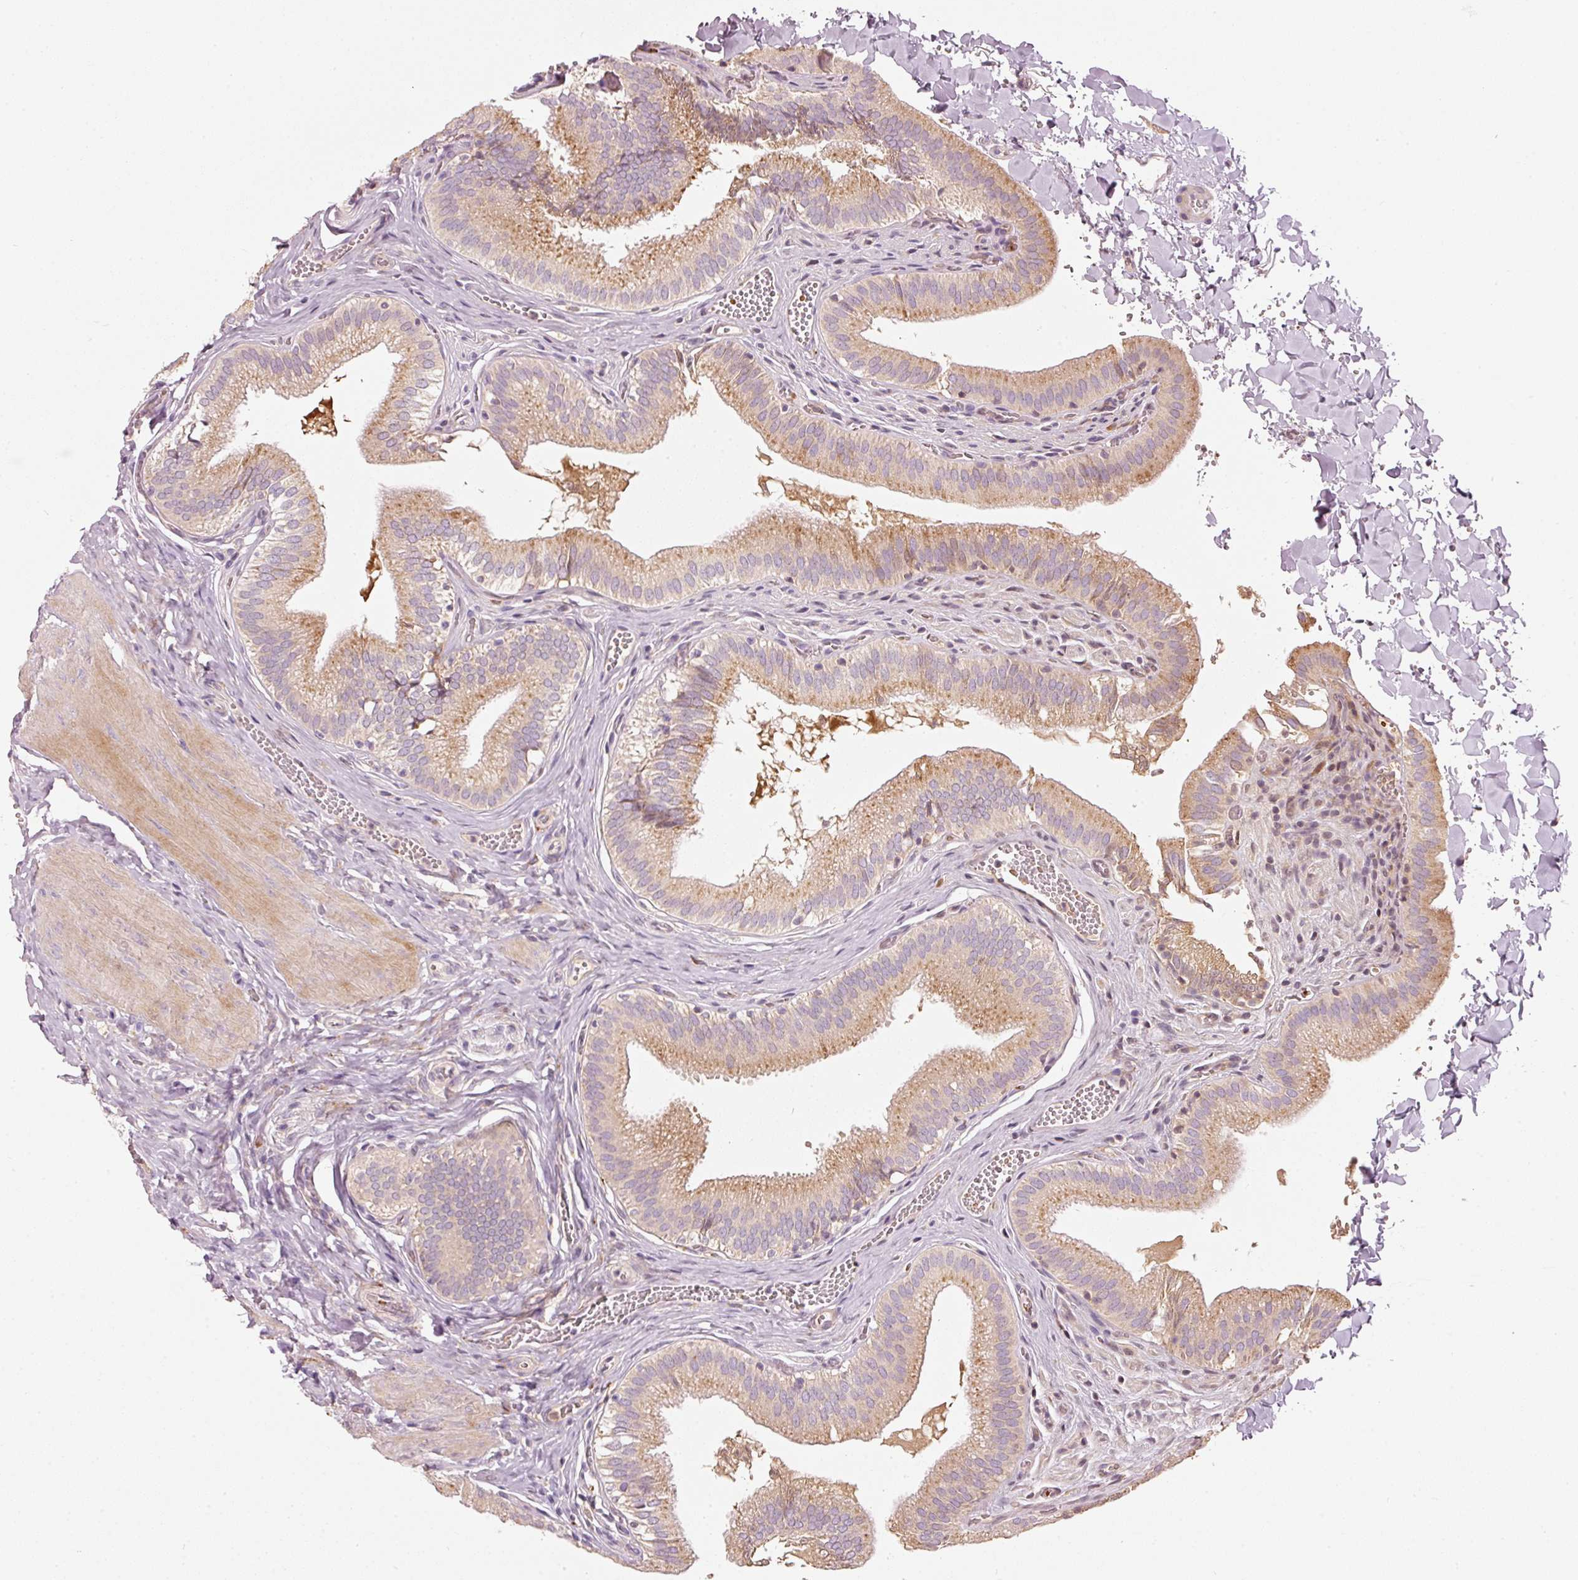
{"staining": {"intensity": "moderate", "quantity": "25%-75%", "location": "cytoplasmic/membranous"}, "tissue": "gallbladder", "cell_type": "Glandular cells", "image_type": "normal", "snomed": [{"axis": "morphology", "description": "Normal tissue, NOS"}, {"axis": "topography", "description": "Gallbladder"}, {"axis": "topography", "description": "Peripheral nerve tissue"}], "caption": "The micrograph demonstrates a brown stain indicating the presence of a protein in the cytoplasmic/membranous of glandular cells in gallbladder.", "gene": "KLHL21", "patient": {"sex": "male", "age": 17}}